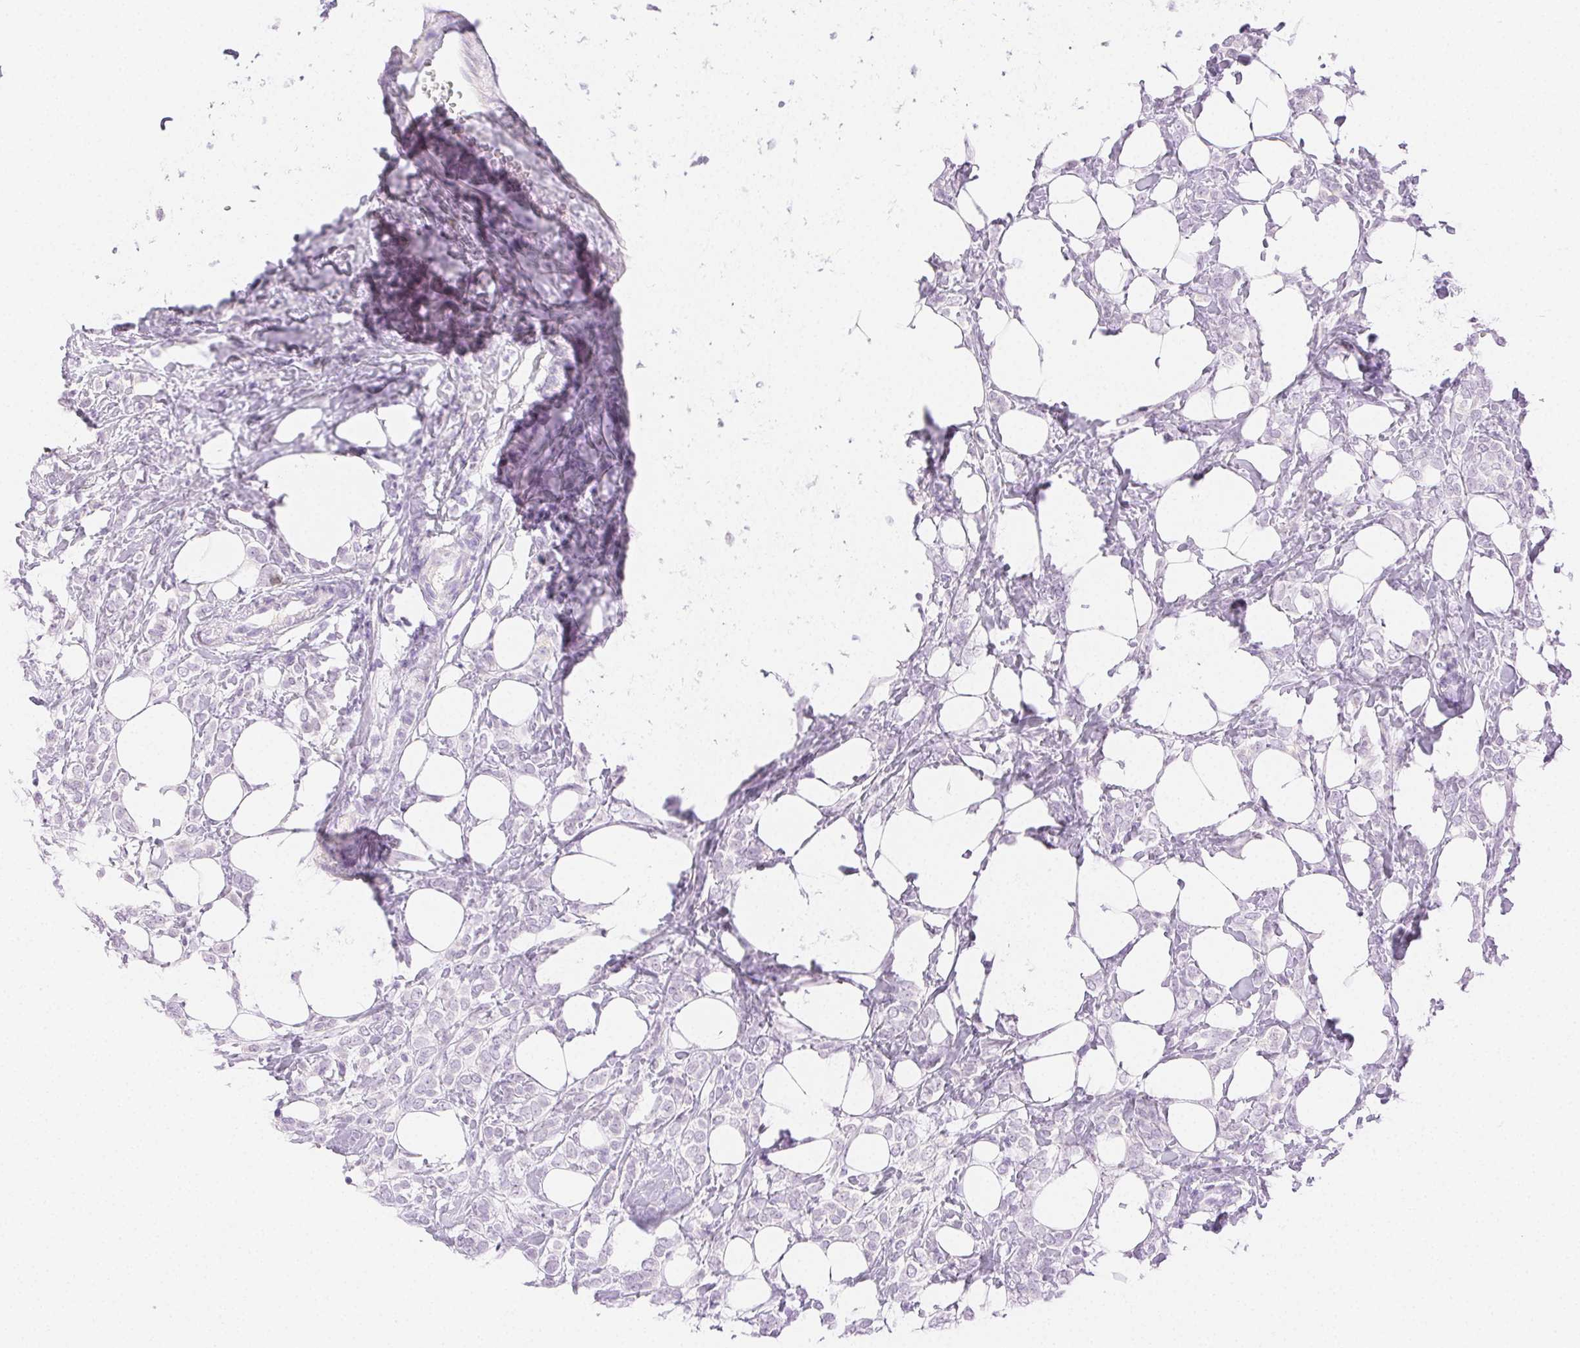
{"staining": {"intensity": "negative", "quantity": "none", "location": "none"}, "tissue": "breast cancer", "cell_type": "Tumor cells", "image_type": "cancer", "snomed": [{"axis": "morphology", "description": "Lobular carcinoma"}, {"axis": "topography", "description": "Breast"}], "caption": "An immunohistochemistry image of breast cancer is shown. There is no staining in tumor cells of breast cancer.", "gene": "SPACA4", "patient": {"sex": "female", "age": 49}}